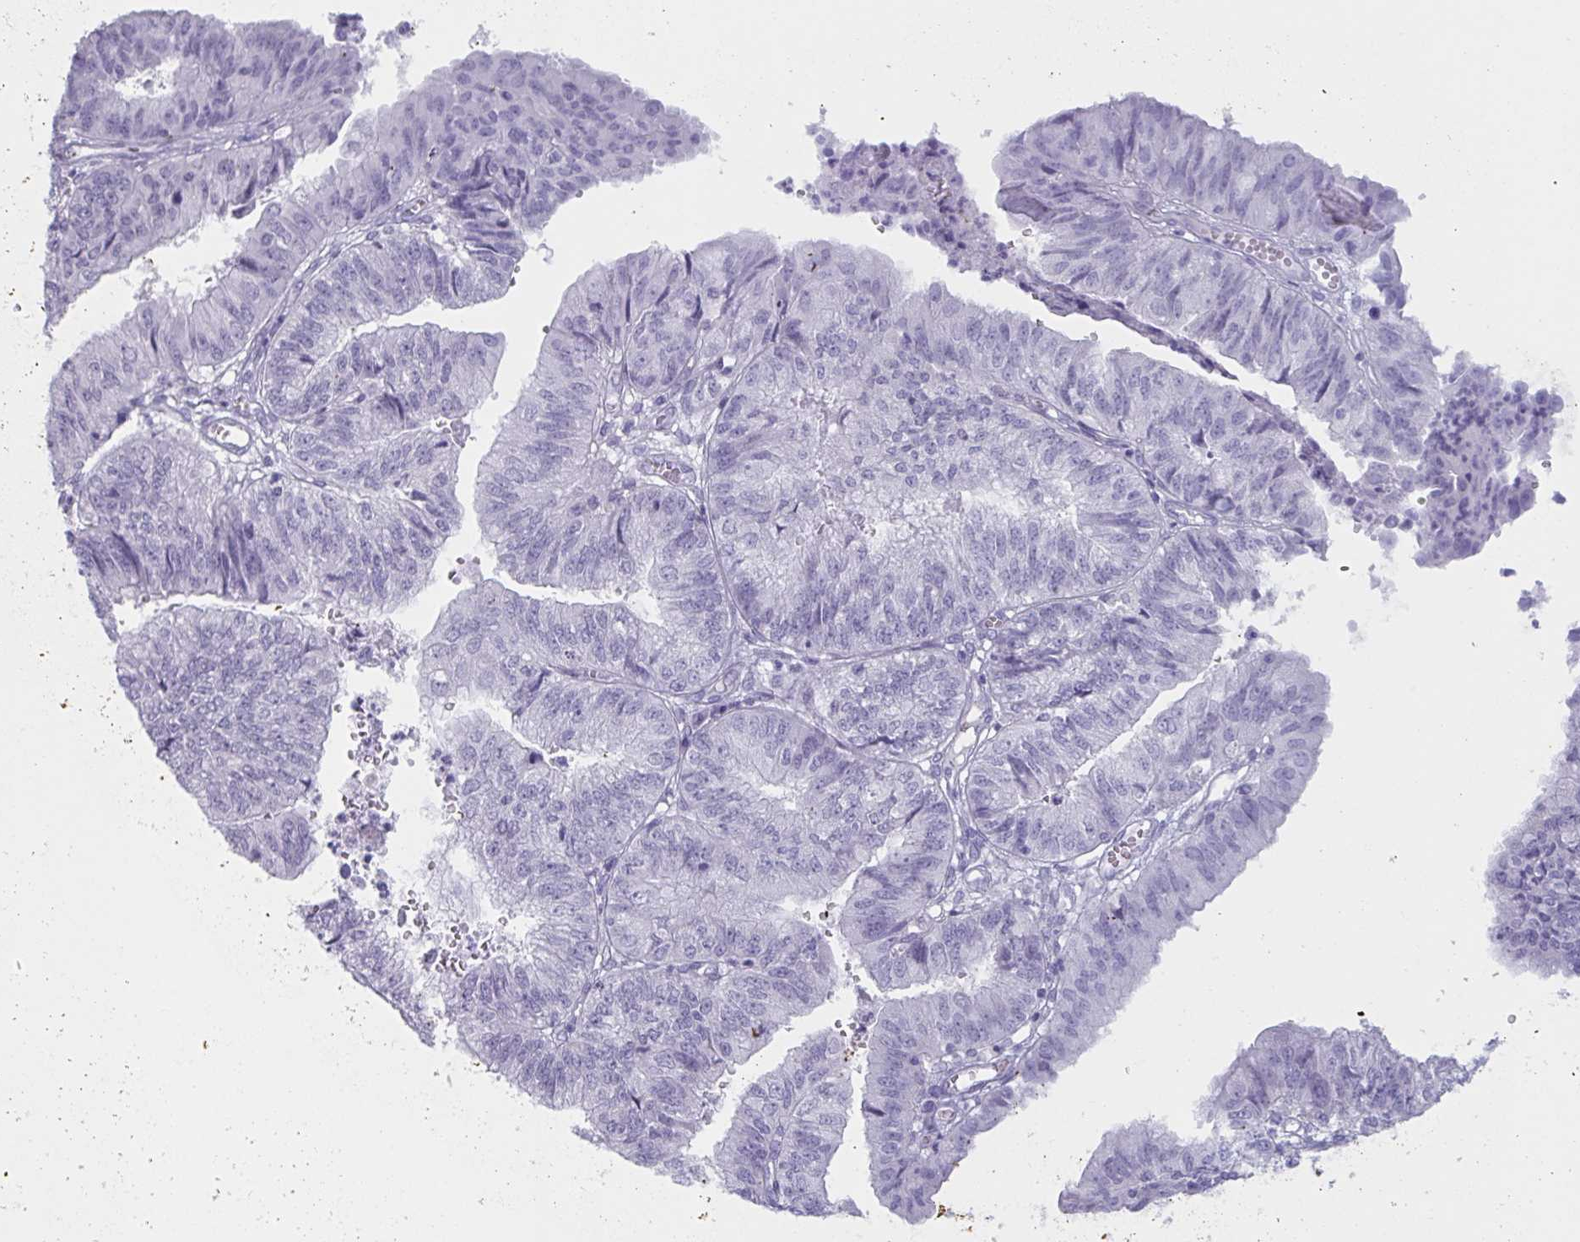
{"staining": {"intensity": "negative", "quantity": "none", "location": "none"}, "tissue": "endometrial cancer", "cell_type": "Tumor cells", "image_type": "cancer", "snomed": [{"axis": "morphology", "description": "Adenocarcinoma, NOS"}, {"axis": "topography", "description": "Endometrium"}], "caption": "This is an immunohistochemistry photomicrograph of endometrial adenocarcinoma. There is no expression in tumor cells.", "gene": "HSD11B2", "patient": {"sex": "female", "age": 56}}